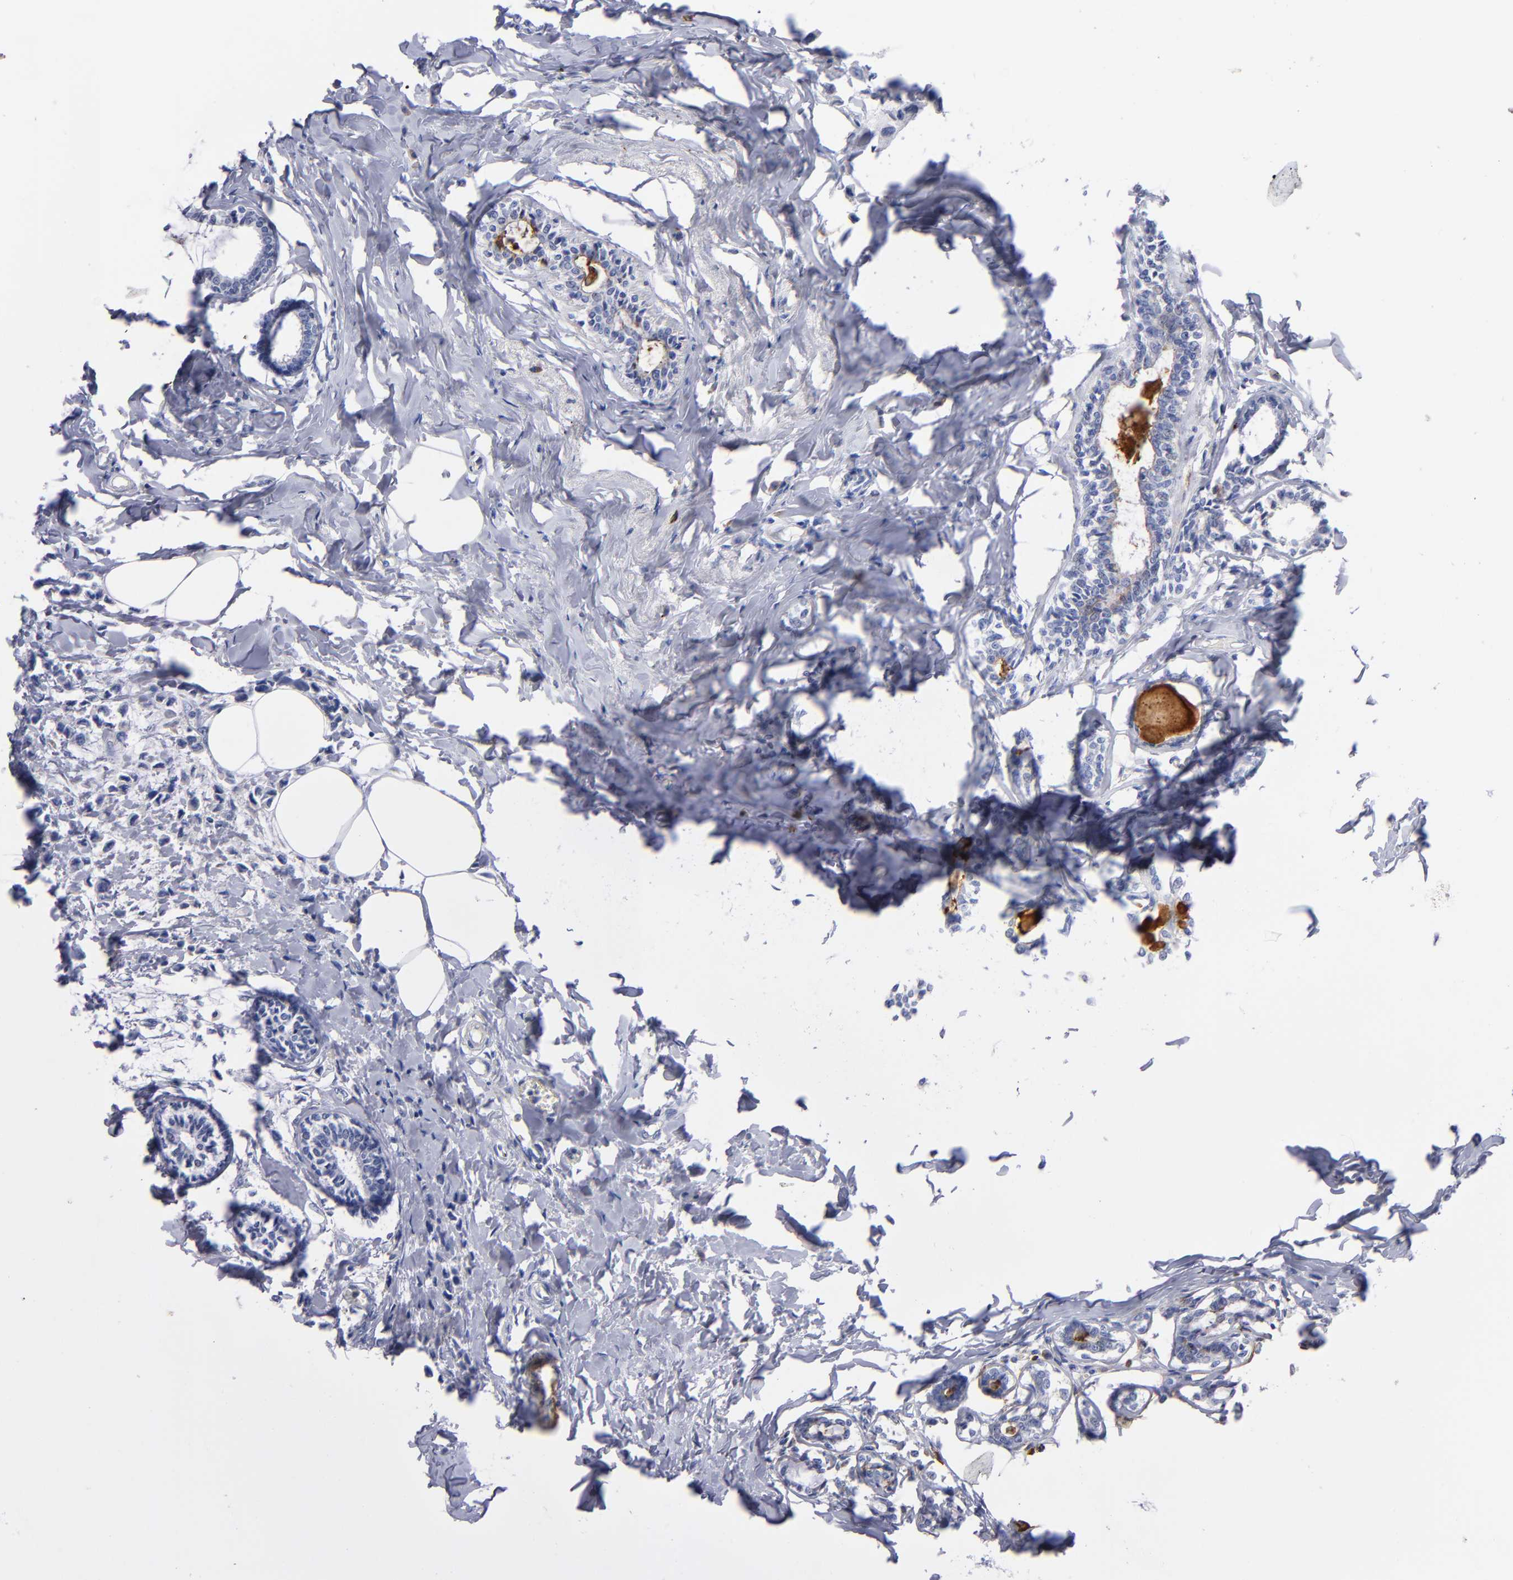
{"staining": {"intensity": "weak", "quantity": "<25%", "location": "cytoplasmic/membranous"}, "tissue": "breast cancer", "cell_type": "Tumor cells", "image_type": "cancer", "snomed": [{"axis": "morphology", "description": "Lobular carcinoma"}, {"axis": "topography", "description": "Breast"}], "caption": "Immunohistochemistry (IHC) histopathology image of human breast cancer stained for a protein (brown), which exhibits no staining in tumor cells.", "gene": "MFGE8", "patient": {"sex": "female", "age": 51}}